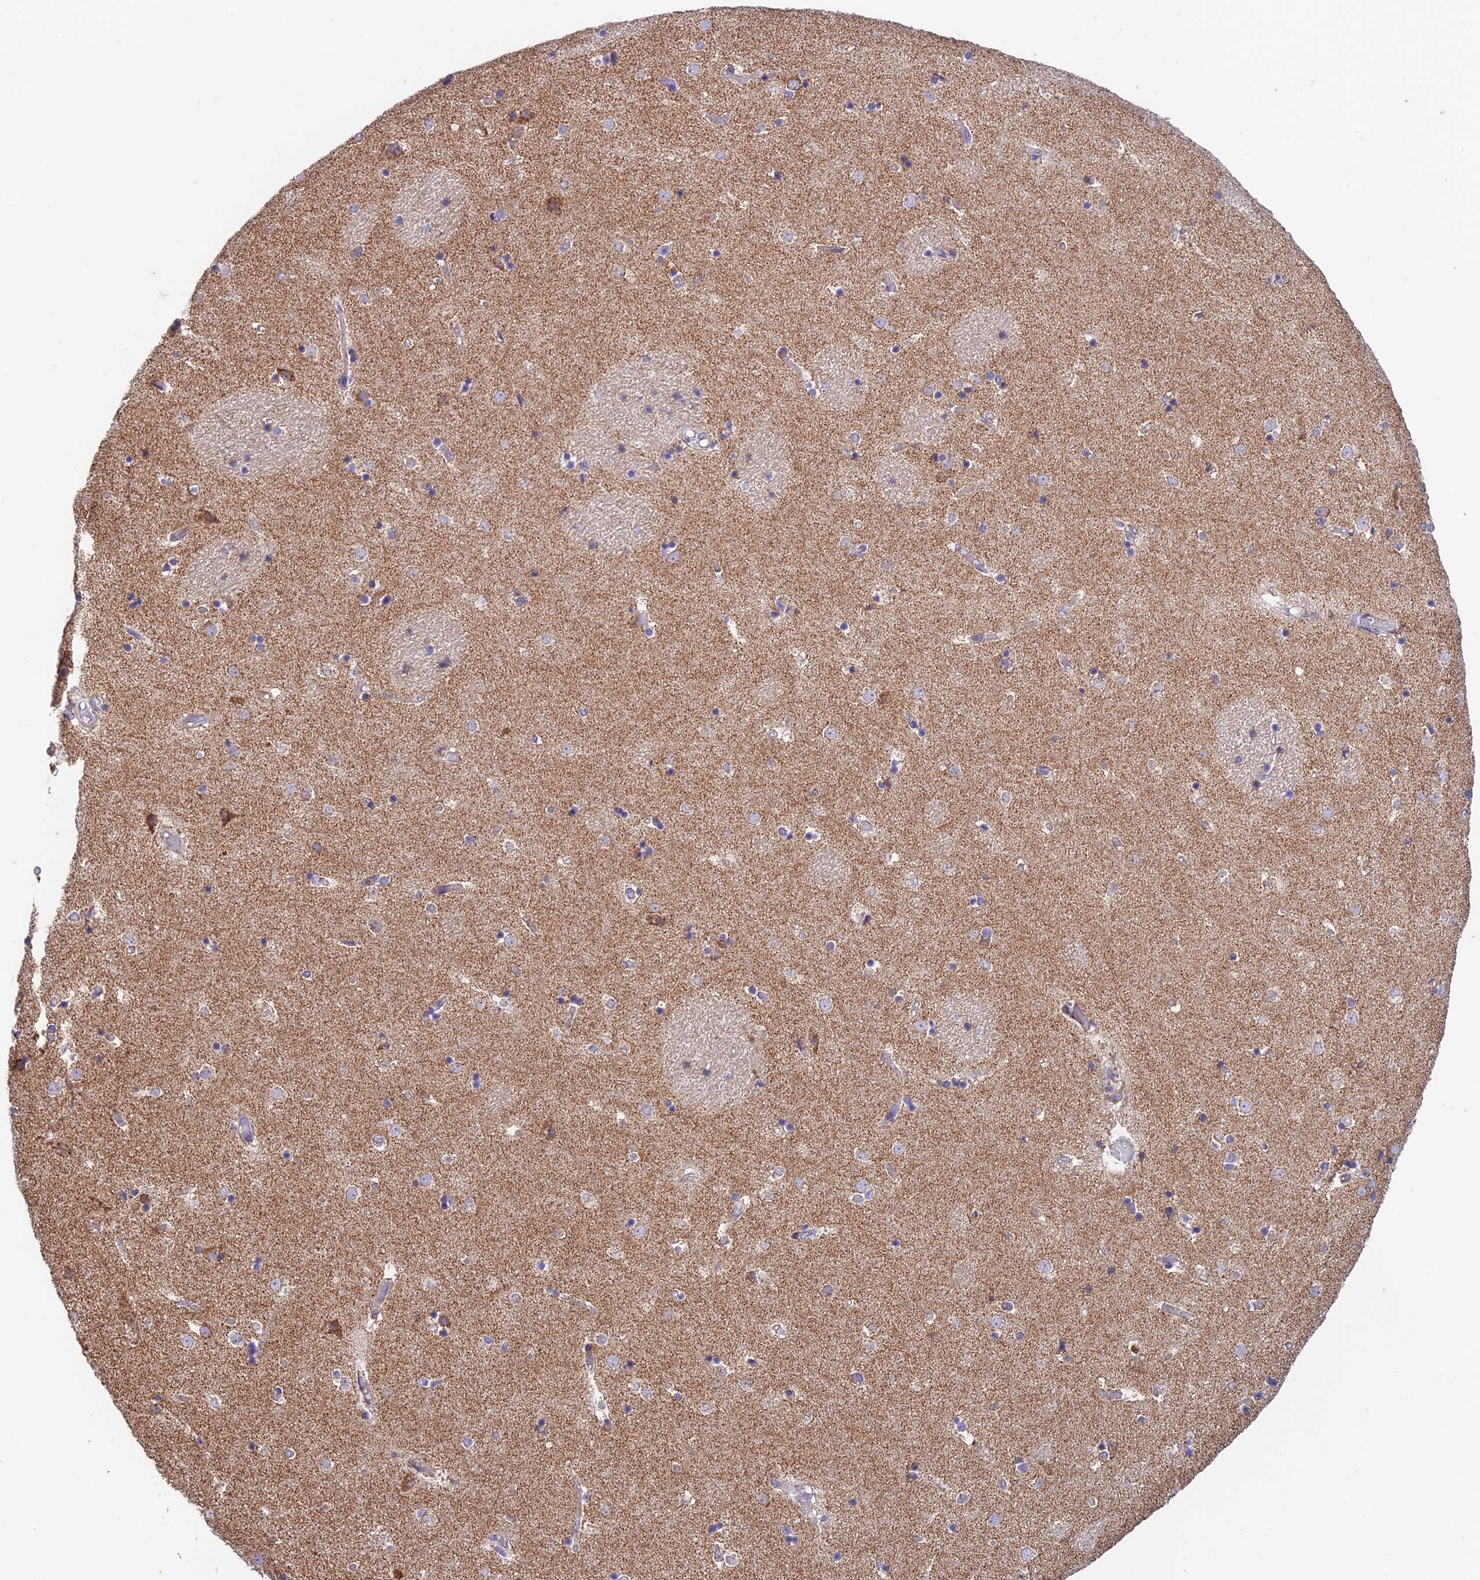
{"staining": {"intensity": "weak", "quantity": "<25%", "location": "cytoplasmic/membranous"}, "tissue": "caudate", "cell_type": "Glial cells", "image_type": "normal", "snomed": [{"axis": "morphology", "description": "Normal tissue, NOS"}, {"axis": "topography", "description": "Lateral ventricle wall"}], "caption": "High magnification brightfield microscopy of unremarkable caudate stained with DAB (3,3'-diaminobenzidine) (brown) and counterstained with hematoxylin (blue): glial cells show no significant expression. The staining was performed using DAB (3,3'-diaminobenzidine) to visualize the protein expression in brown, while the nuclei were stained in blue with hematoxylin (Magnification: 20x).", "gene": "ZNF181", "patient": {"sex": "female", "age": 52}}